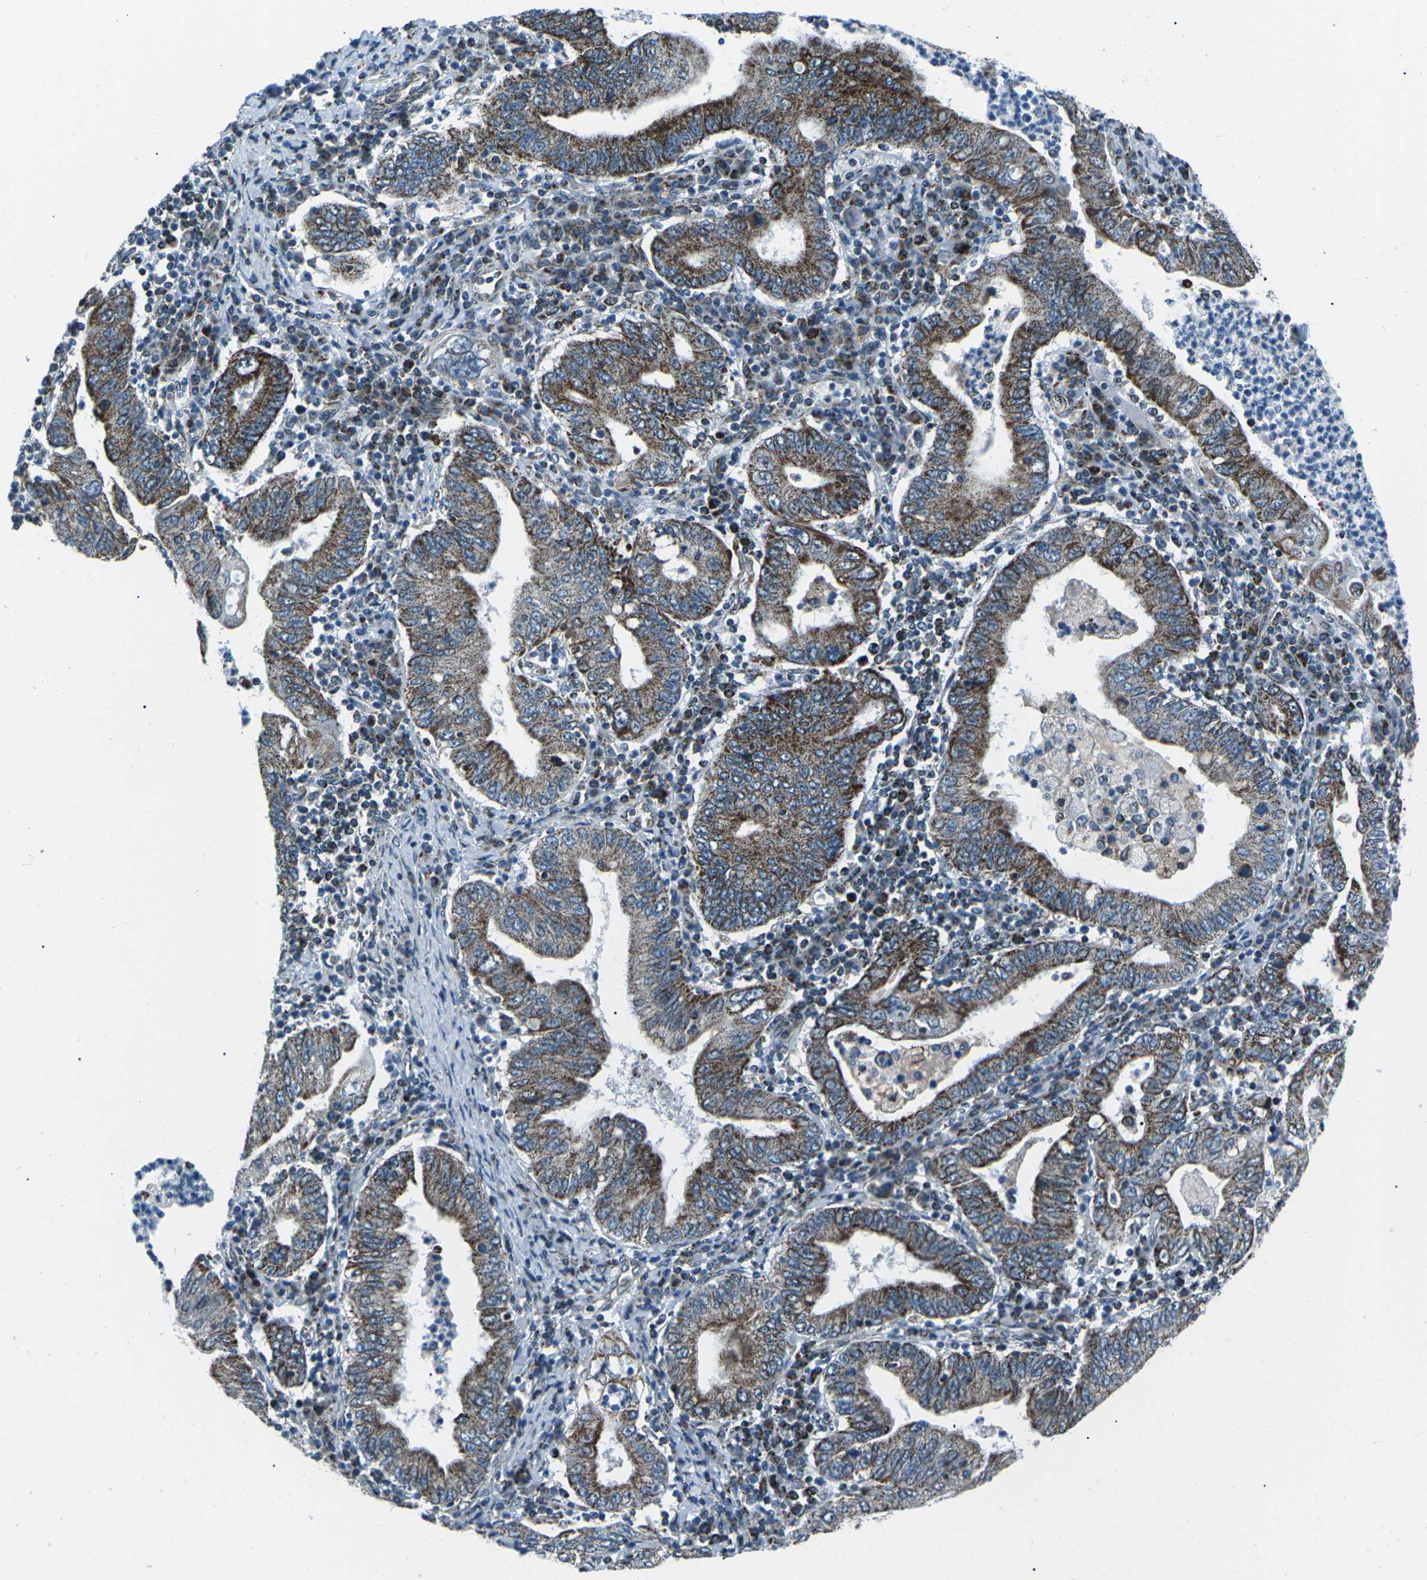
{"staining": {"intensity": "strong", "quantity": ">75%", "location": "cytoplasmic/membranous"}, "tissue": "stomach cancer", "cell_type": "Tumor cells", "image_type": "cancer", "snomed": [{"axis": "morphology", "description": "Normal tissue, NOS"}, {"axis": "morphology", "description": "Adenocarcinoma, NOS"}, {"axis": "topography", "description": "Esophagus"}, {"axis": "topography", "description": "Stomach, upper"}, {"axis": "topography", "description": "Peripheral nerve tissue"}], "caption": "A micrograph showing strong cytoplasmic/membranous staining in approximately >75% of tumor cells in adenocarcinoma (stomach), as visualized by brown immunohistochemical staining.", "gene": "RFESD", "patient": {"sex": "male", "age": 62}}